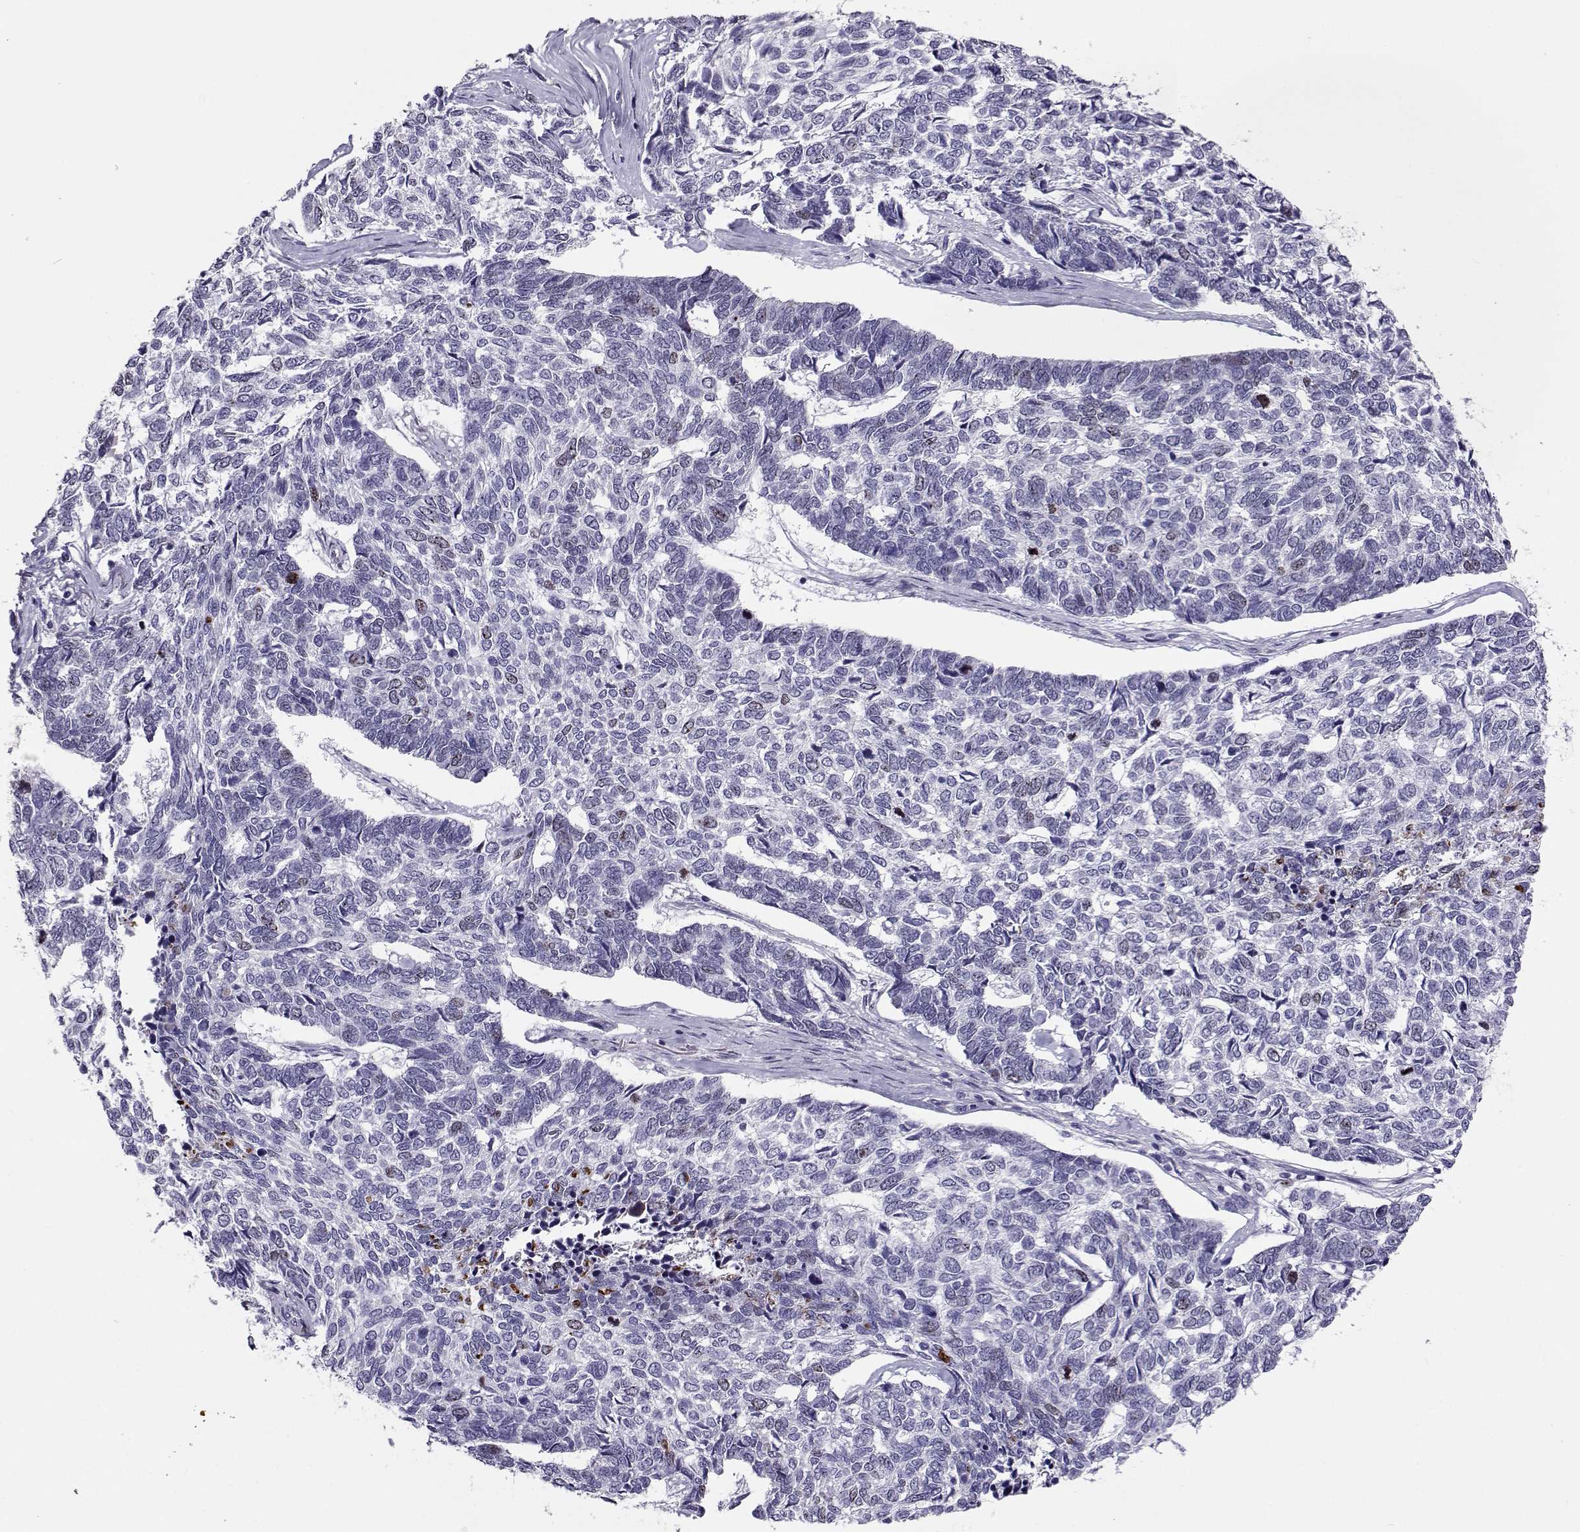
{"staining": {"intensity": "weak", "quantity": "<25%", "location": "nuclear"}, "tissue": "skin cancer", "cell_type": "Tumor cells", "image_type": "cancer", "snomed": [{"axis": "morphology", "description": "Basal cell carcinoma"}, {"axis": "topography", "description": "Skin"}], "caption": "Immunohistochemical staining of human skin cancer exhibits no significant expression in tumor cells.", "gene": "NPW", "patient": {"sex": "female", "age": 65}}